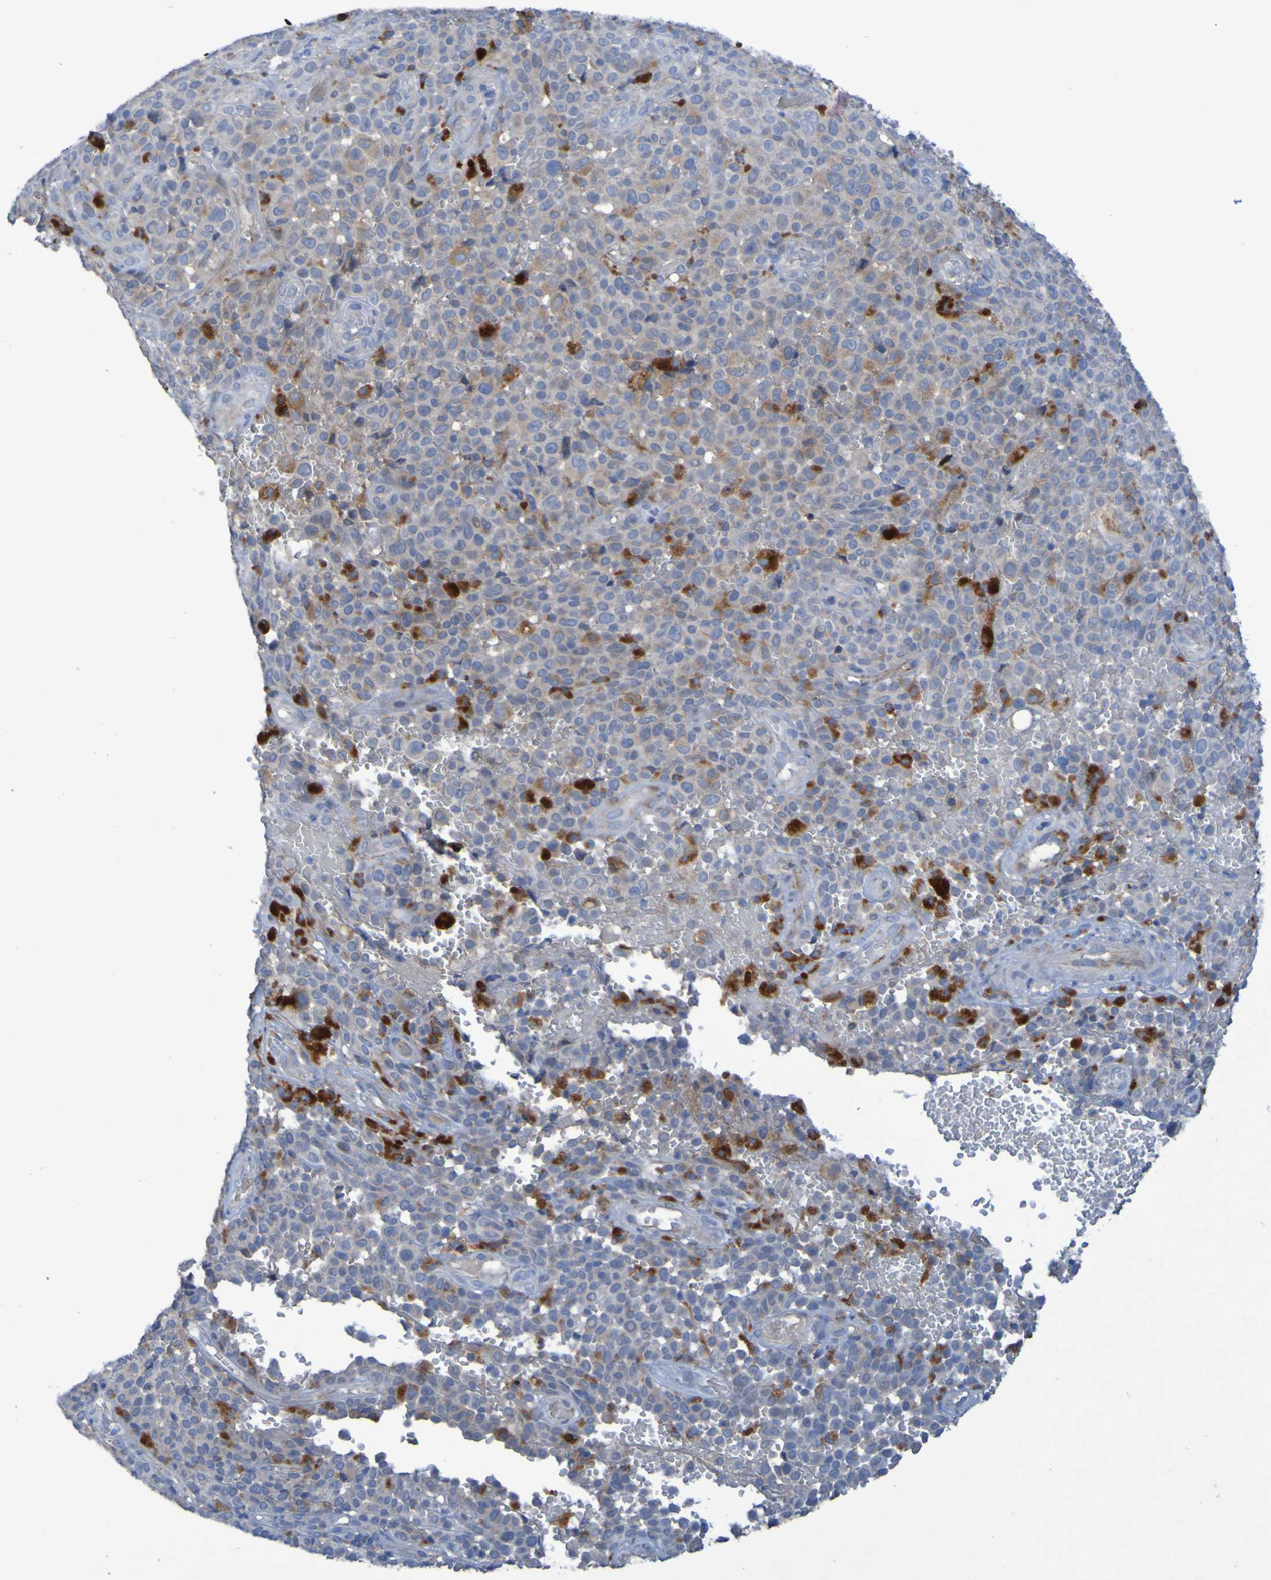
{"staining": {"intensity": "strong", "quantity": "<25%", "location": "cytoplasmic/membranous"}, "tissue": "melanoma", "cell_type": "Tumor cells", "image_type": "cancer", "snomed": [{"axis": "morphology", "description": "Malignant melanoma, NOS"}, {"axis": "topography", "description": "Skin"}], "caption": "Malignant melanoma was stained to show a protein in brown. There is medium levels of strong cytoplasmic/membranous expression in approximately <25% of tumor cells.", "gene": "ARHGEF16", "patient": {"sex": "female", "age": 82}}